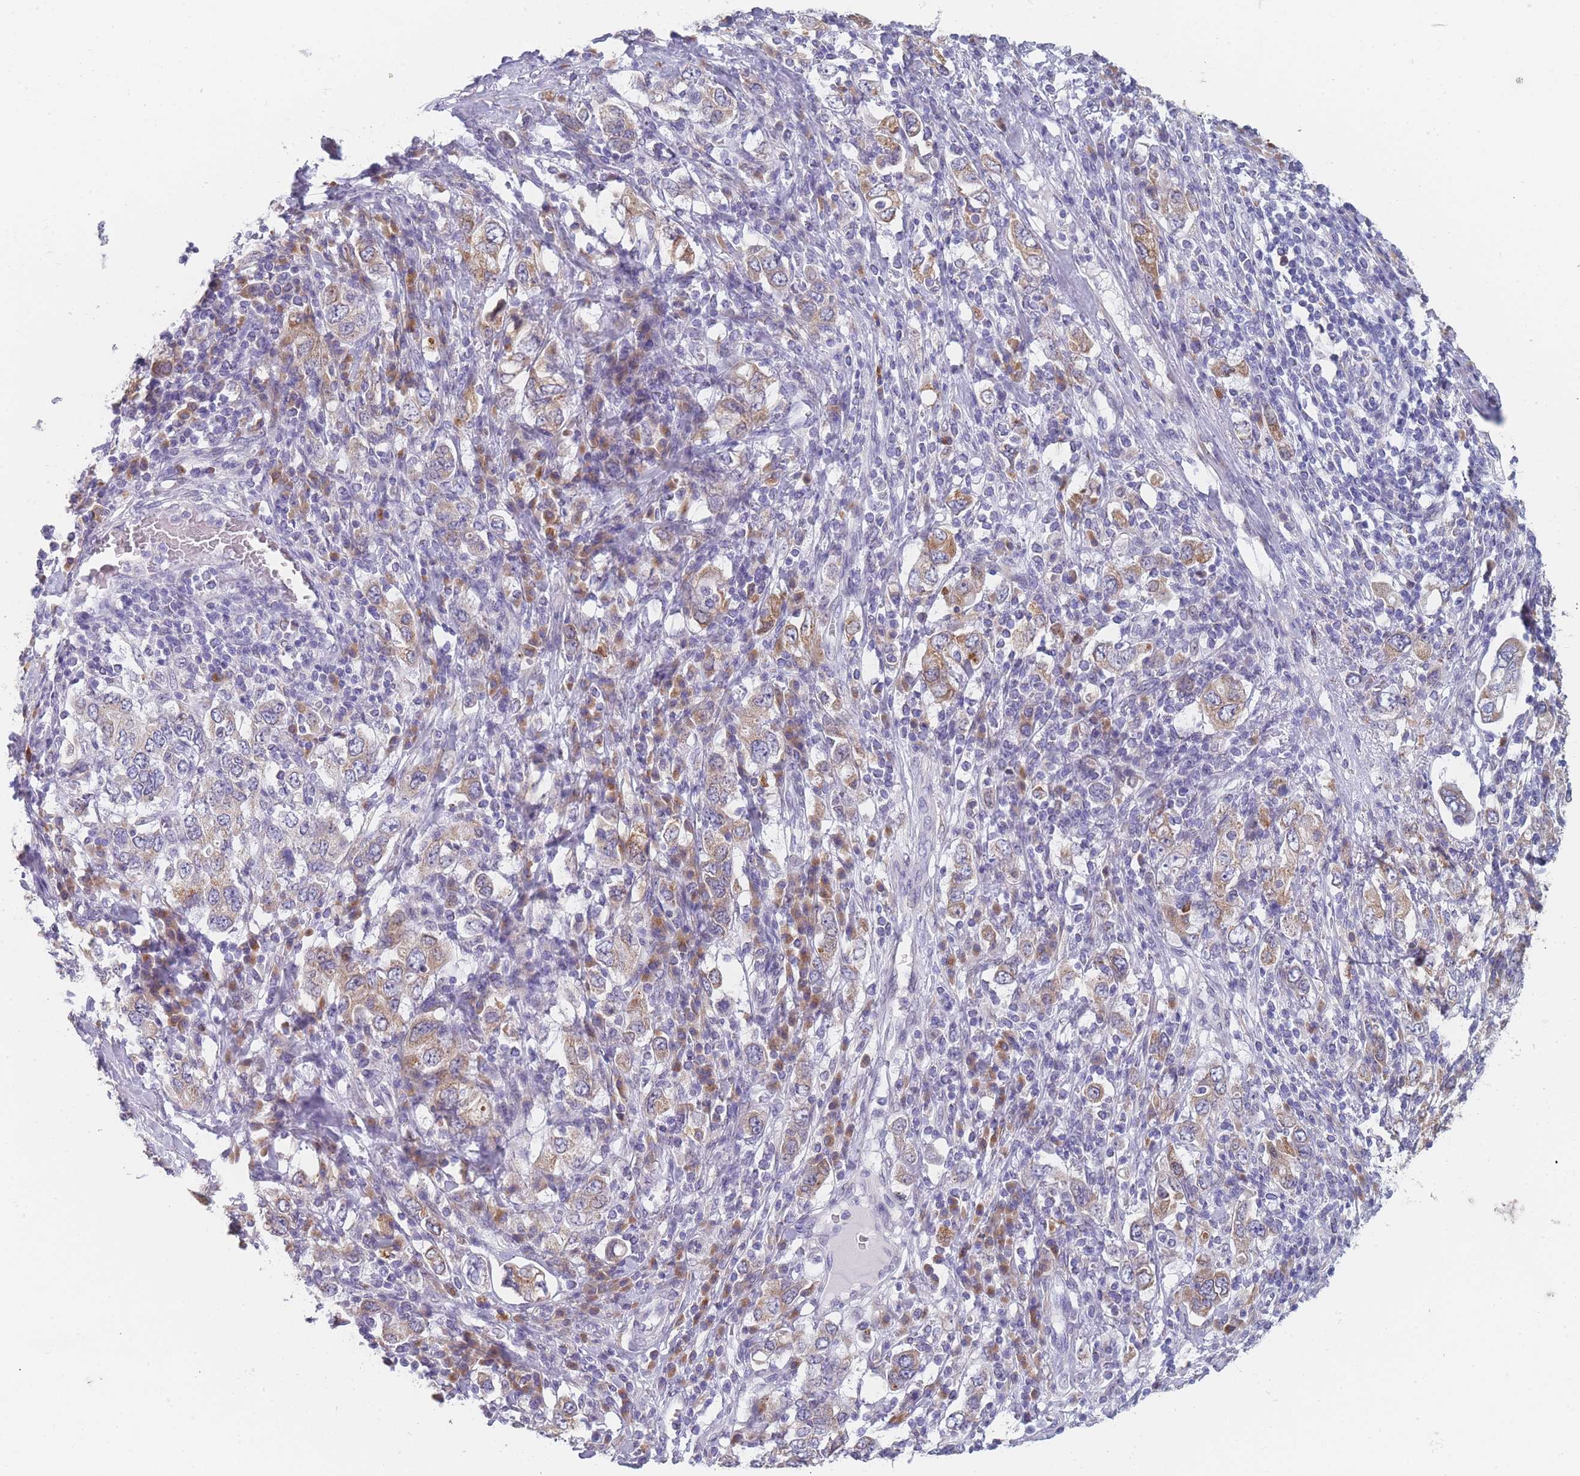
{"staining": {"intensity": "moderate", "quantity": "25%-75%", "location": "cytoplasmic/membranous"}, "tissue": "stomach cancer", "cell_type": "Tumor cells", "image_type": "cancer", "snomed": [{"axis": "morphology", "description": "Adenocarcinoma, NOS"}, {"axis": "topography", "description": "Stomach, upper"}, {"axis": "topography", "description": "Stomach"}], "caption": "A high-resolution photomicrograph shows IHC staining of adenocarcinoma (stomach), which shows moderate cytoplasmic/membranous staining in approximately 25%-75% of tumor cells.", "gene": "TMED10", "patient": {"sex": "male", "age": 62}}